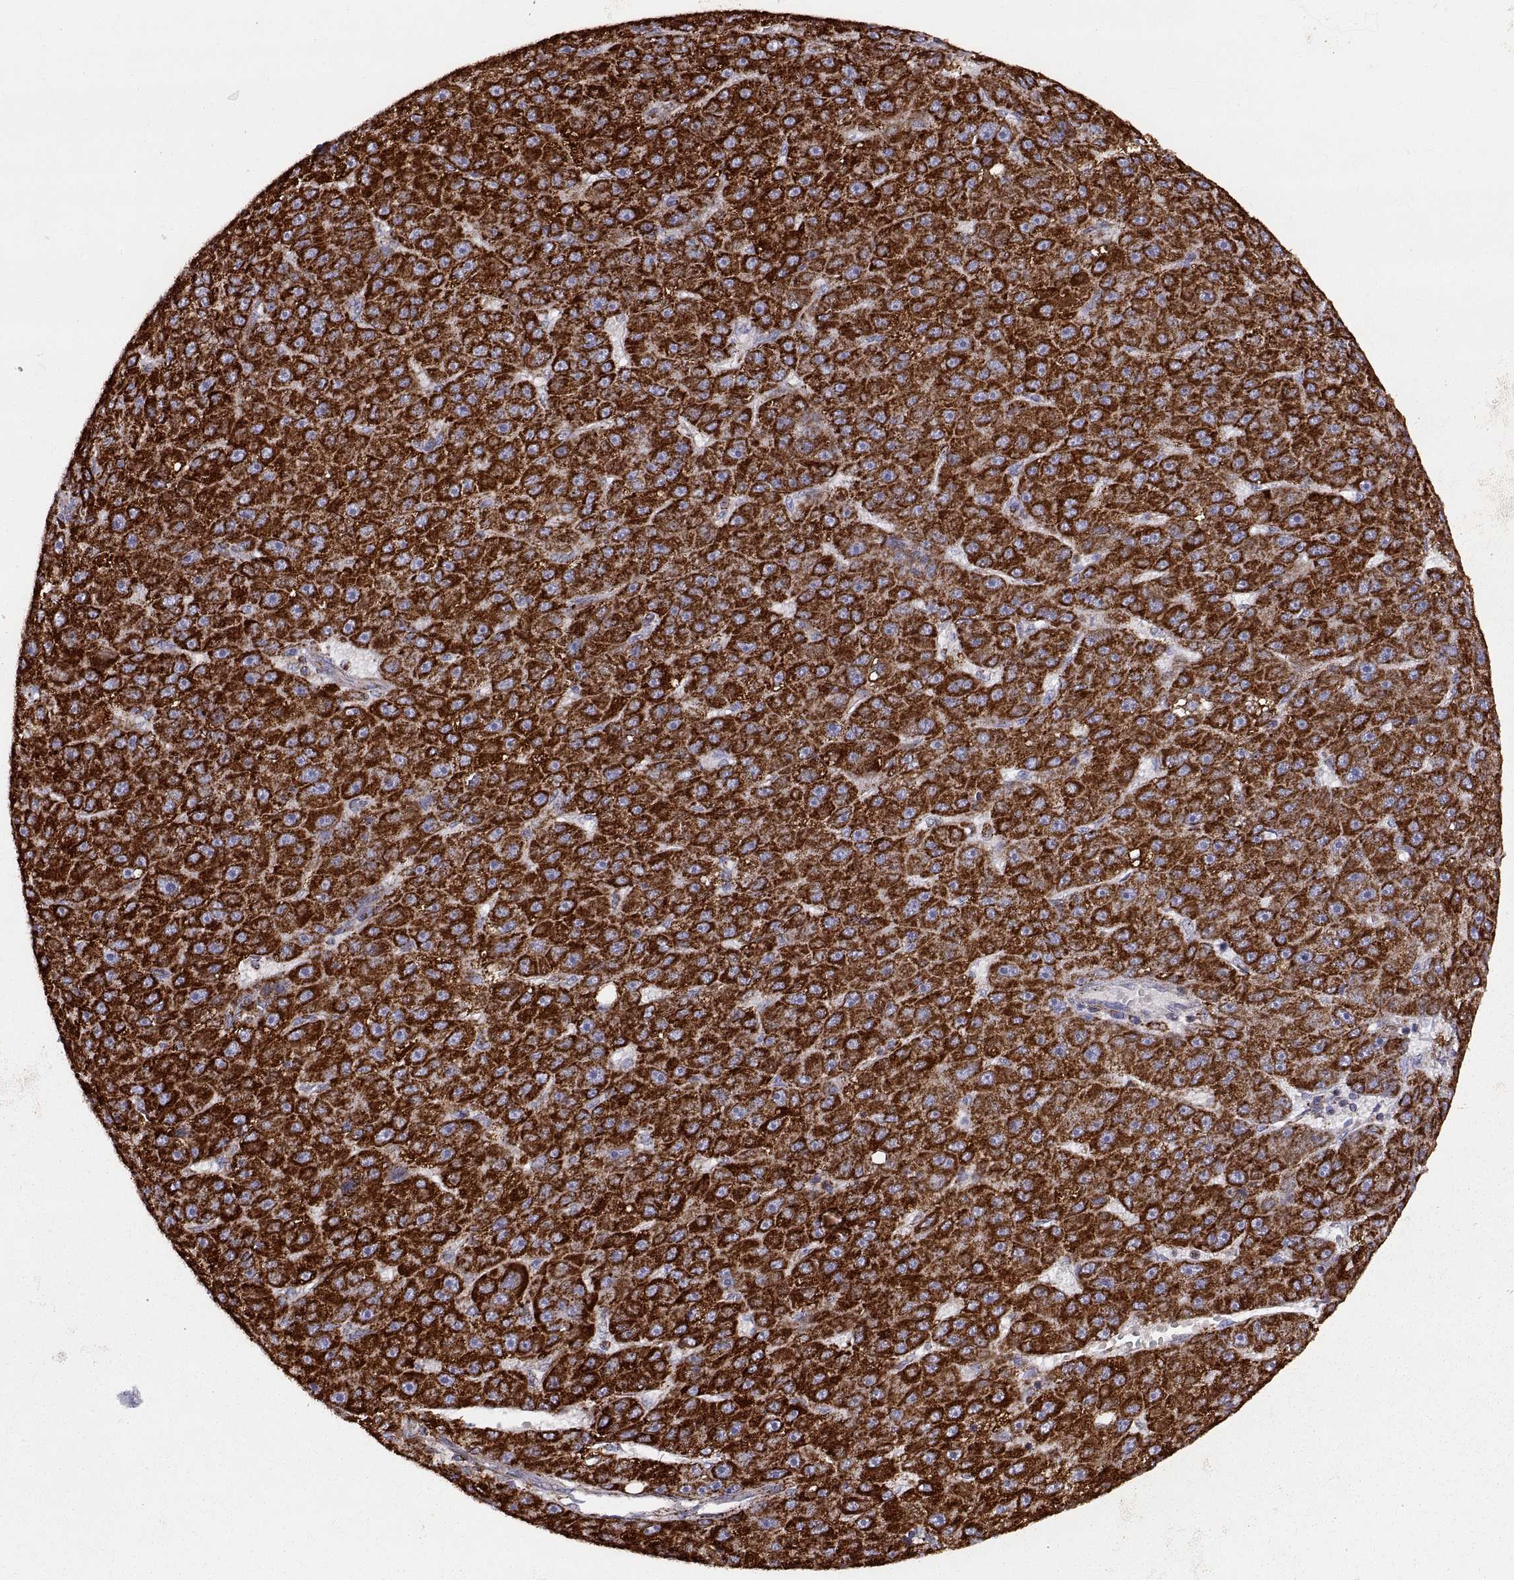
{"staining": {"intensity": "strong", "quantity": ">75%", "location": "cytoplasmic/membranous"}, "tissue": "liver cancer", "cell_type": "Tumor cells", "image_type": "cancer", "snomed": [{"axis": "morphology", "description": "Carcinoma, Hepatocellular, NOS"}, {"axis": "topography", "description": "Liver"}], "caption": "A histopathology image of human liver cancer (hepatocellular carcinoma) stained for a protein displays strong cytoplasmic/membranous brown staining in tumor cells.", "gene": "ARSD", "patient": {"sex": "male", "age": 67}}